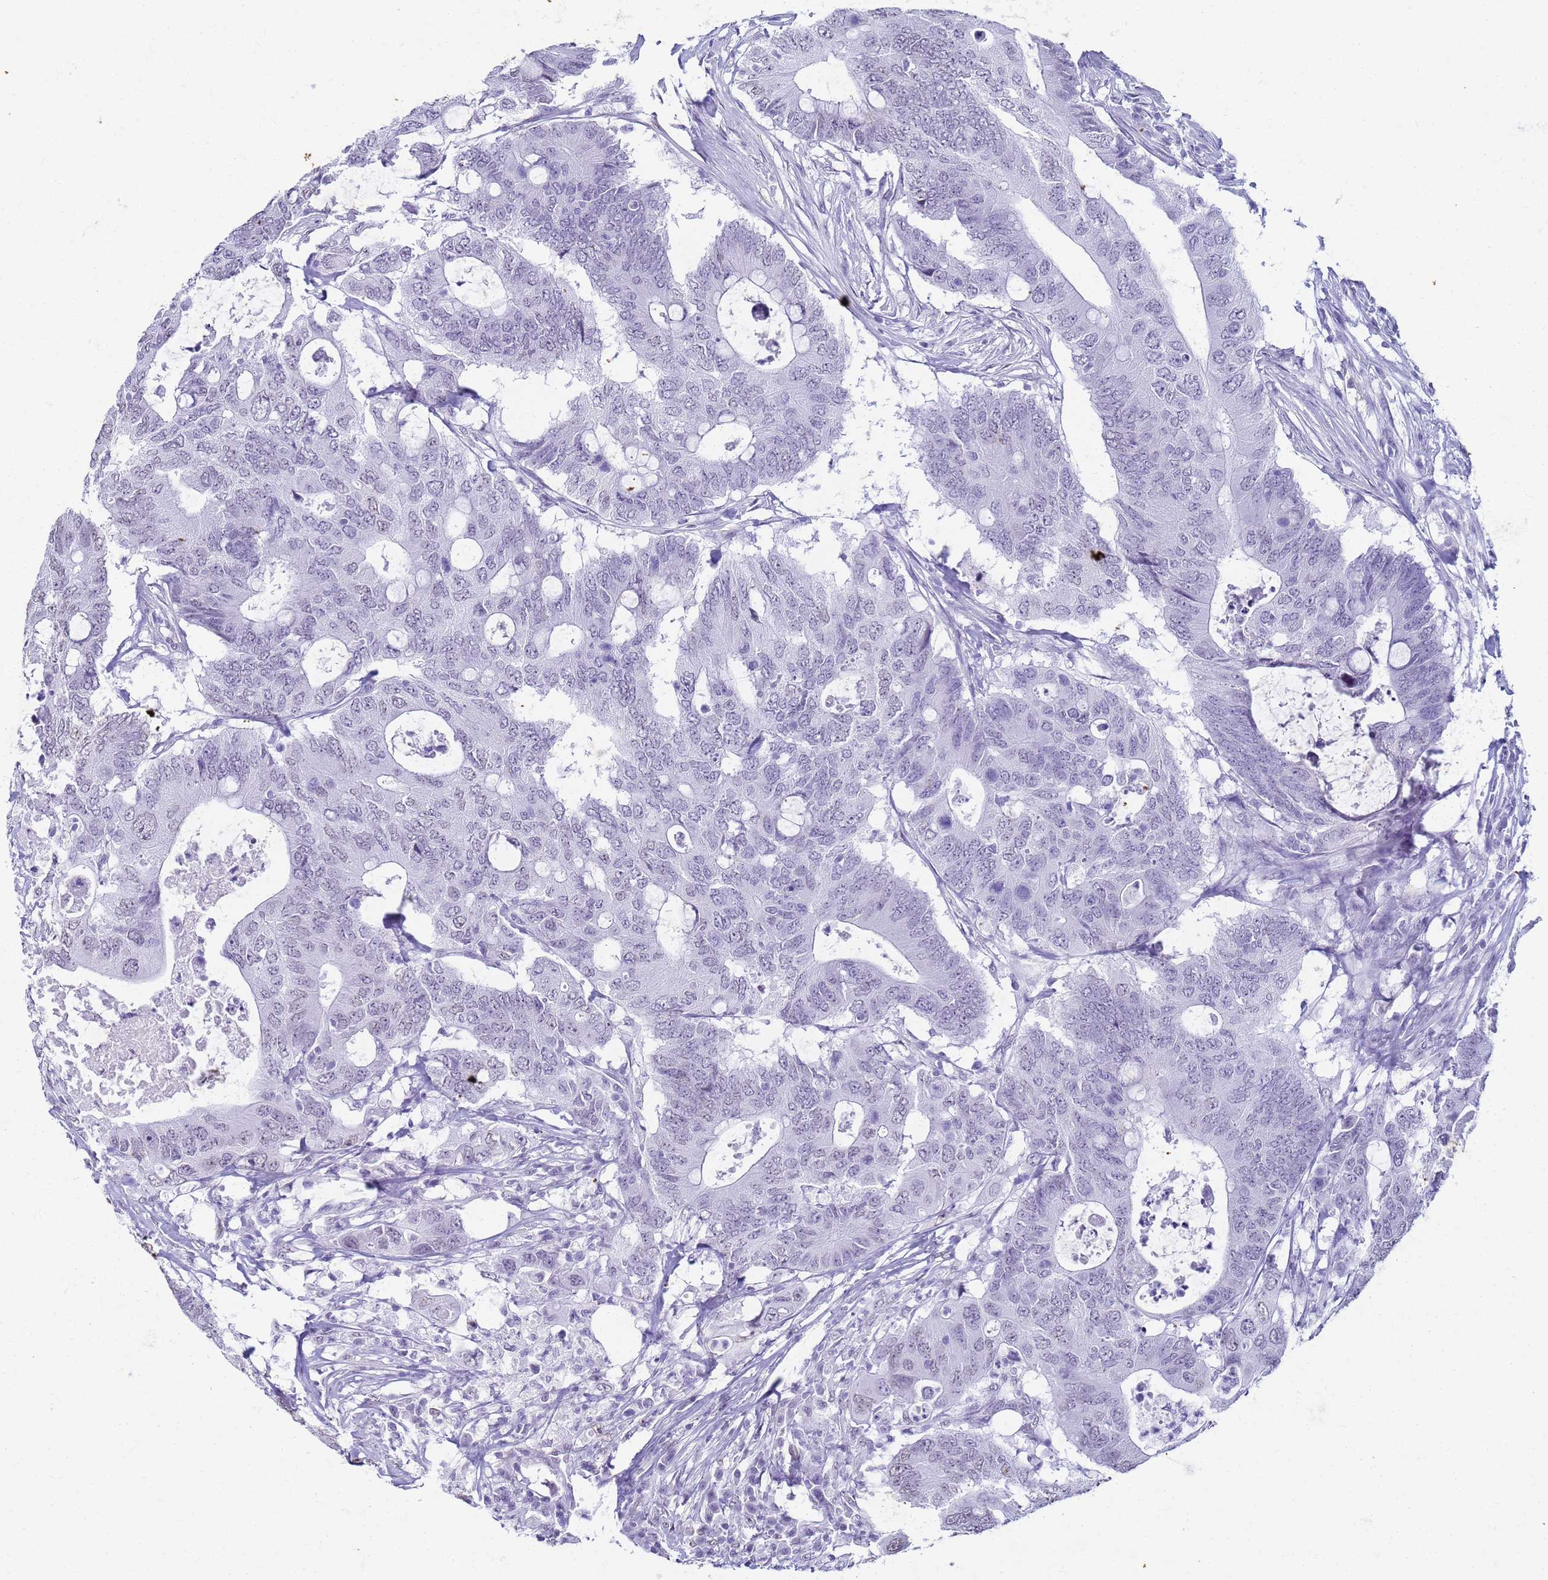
{"staining": {"intensity": "negative", "quantity": "none", "location": "none"}, "tissue": "colorectal cancer", "cell_type": "Tumor cells", "image_type": "cancer", "snomed": [{"axis": "morphology", "description": "Adenocarcinoma, NOS"}, {"axis": "topography", "description": "Colon"}], "caption": "Protein analysis of colorectal cancer (adenocarcinoma) reveals no significant staining in tumor cells.", "gene": "SLC7A9", "patient": {"sex": "male", "age": 71}}